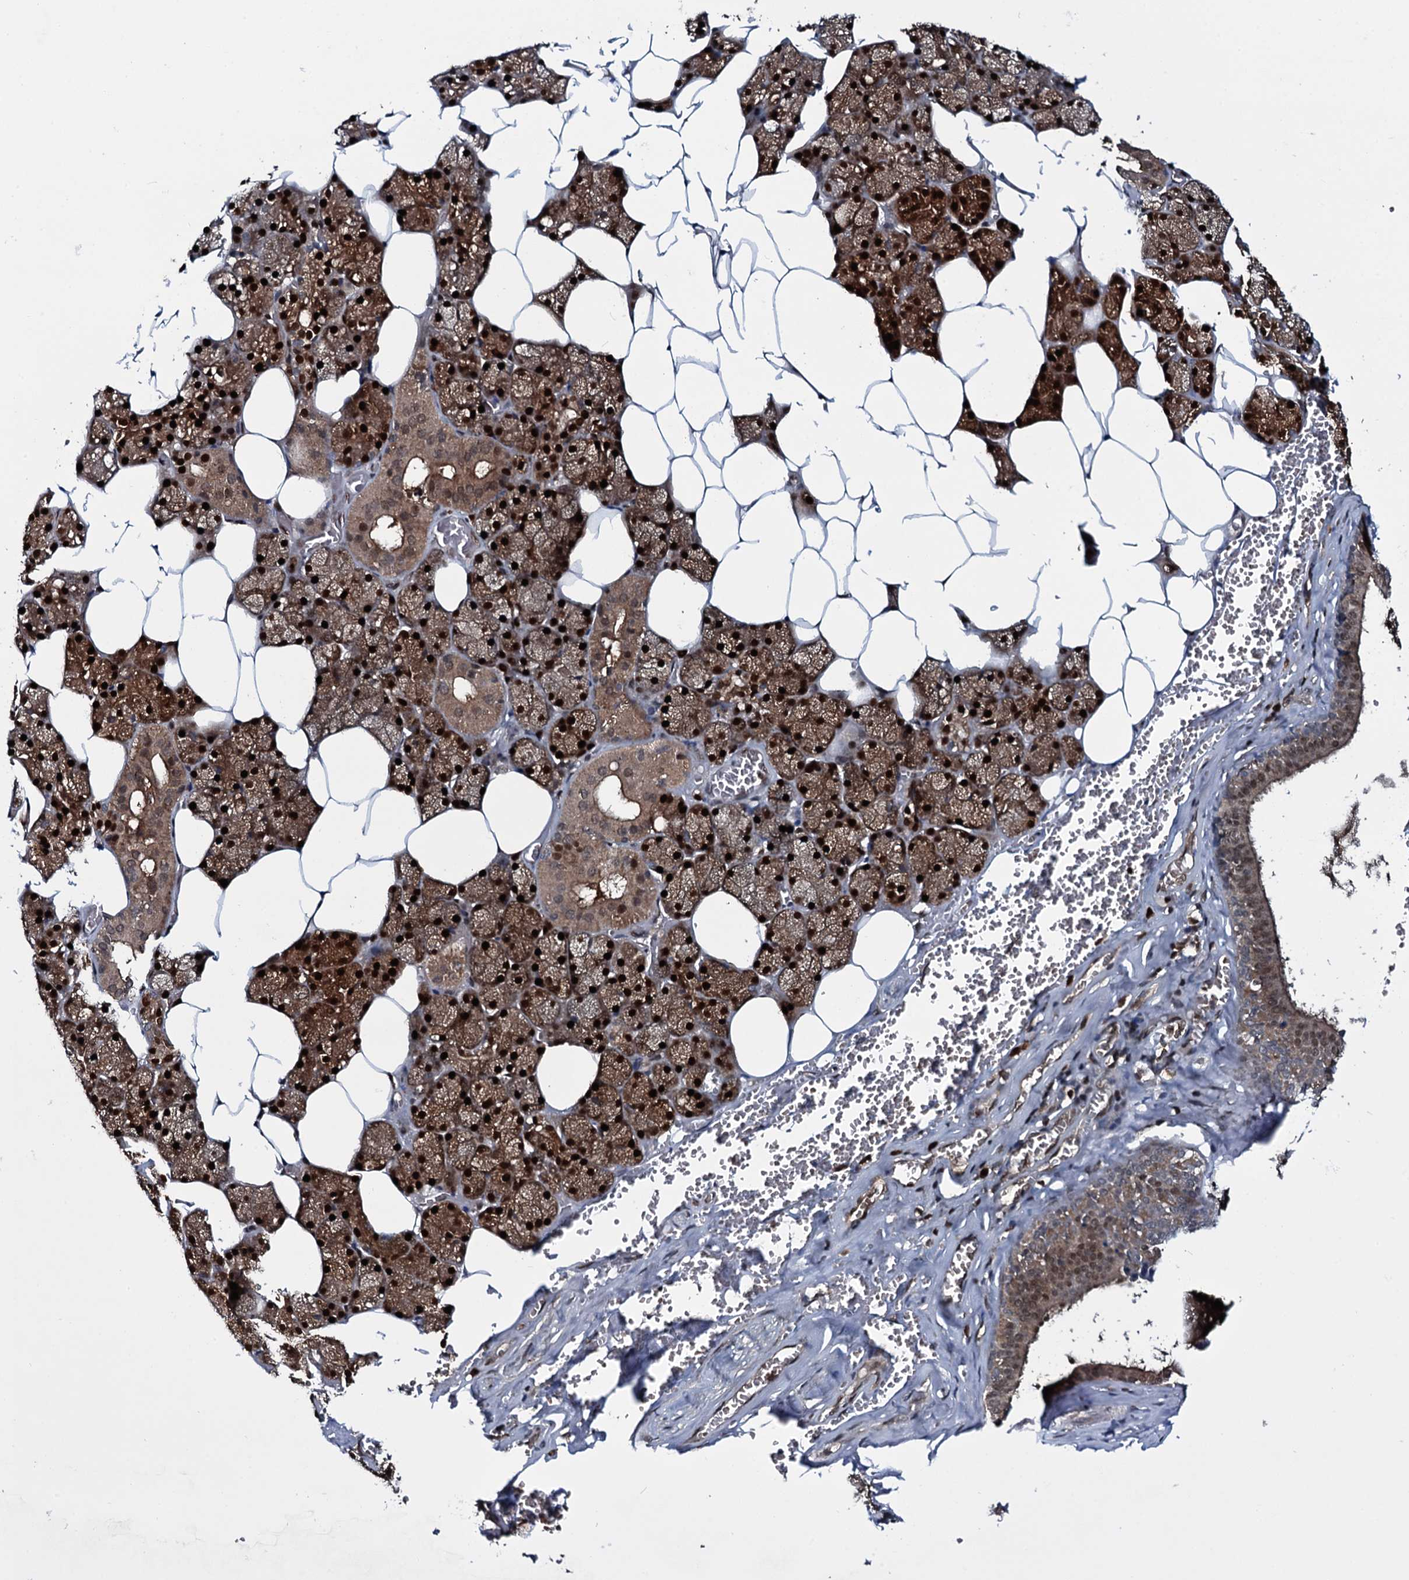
{"staining": {"intensity": "strong", "quantity": ">75%", "location": "cytoplasmic/membranous,nuclear"}, "tissue": "salivary gland", "cell_type": "Glandular cells", "image_type": "normal", "snomed": [{"axis": "morphology", "description": "Normal tissue, NOS"}, {"axis": "topography", "description": "Salivary gland"}], "caption": "Immunohistochemistry (IHC) (DAB (3,3'-diaminobenzidine)) staining of normal human salivary gland shows strong cytoplasmic/membranous,nuclear protein expression in approximately >75% of glandular cells. (Stains: DAB (3,3'-diaminobenzidine) in brown, nuclei in blue, Microscopy: brightfield microscopy at high magnification).", "gene": "HDDC3", "patient": {"sex": "male", "age": 62}}